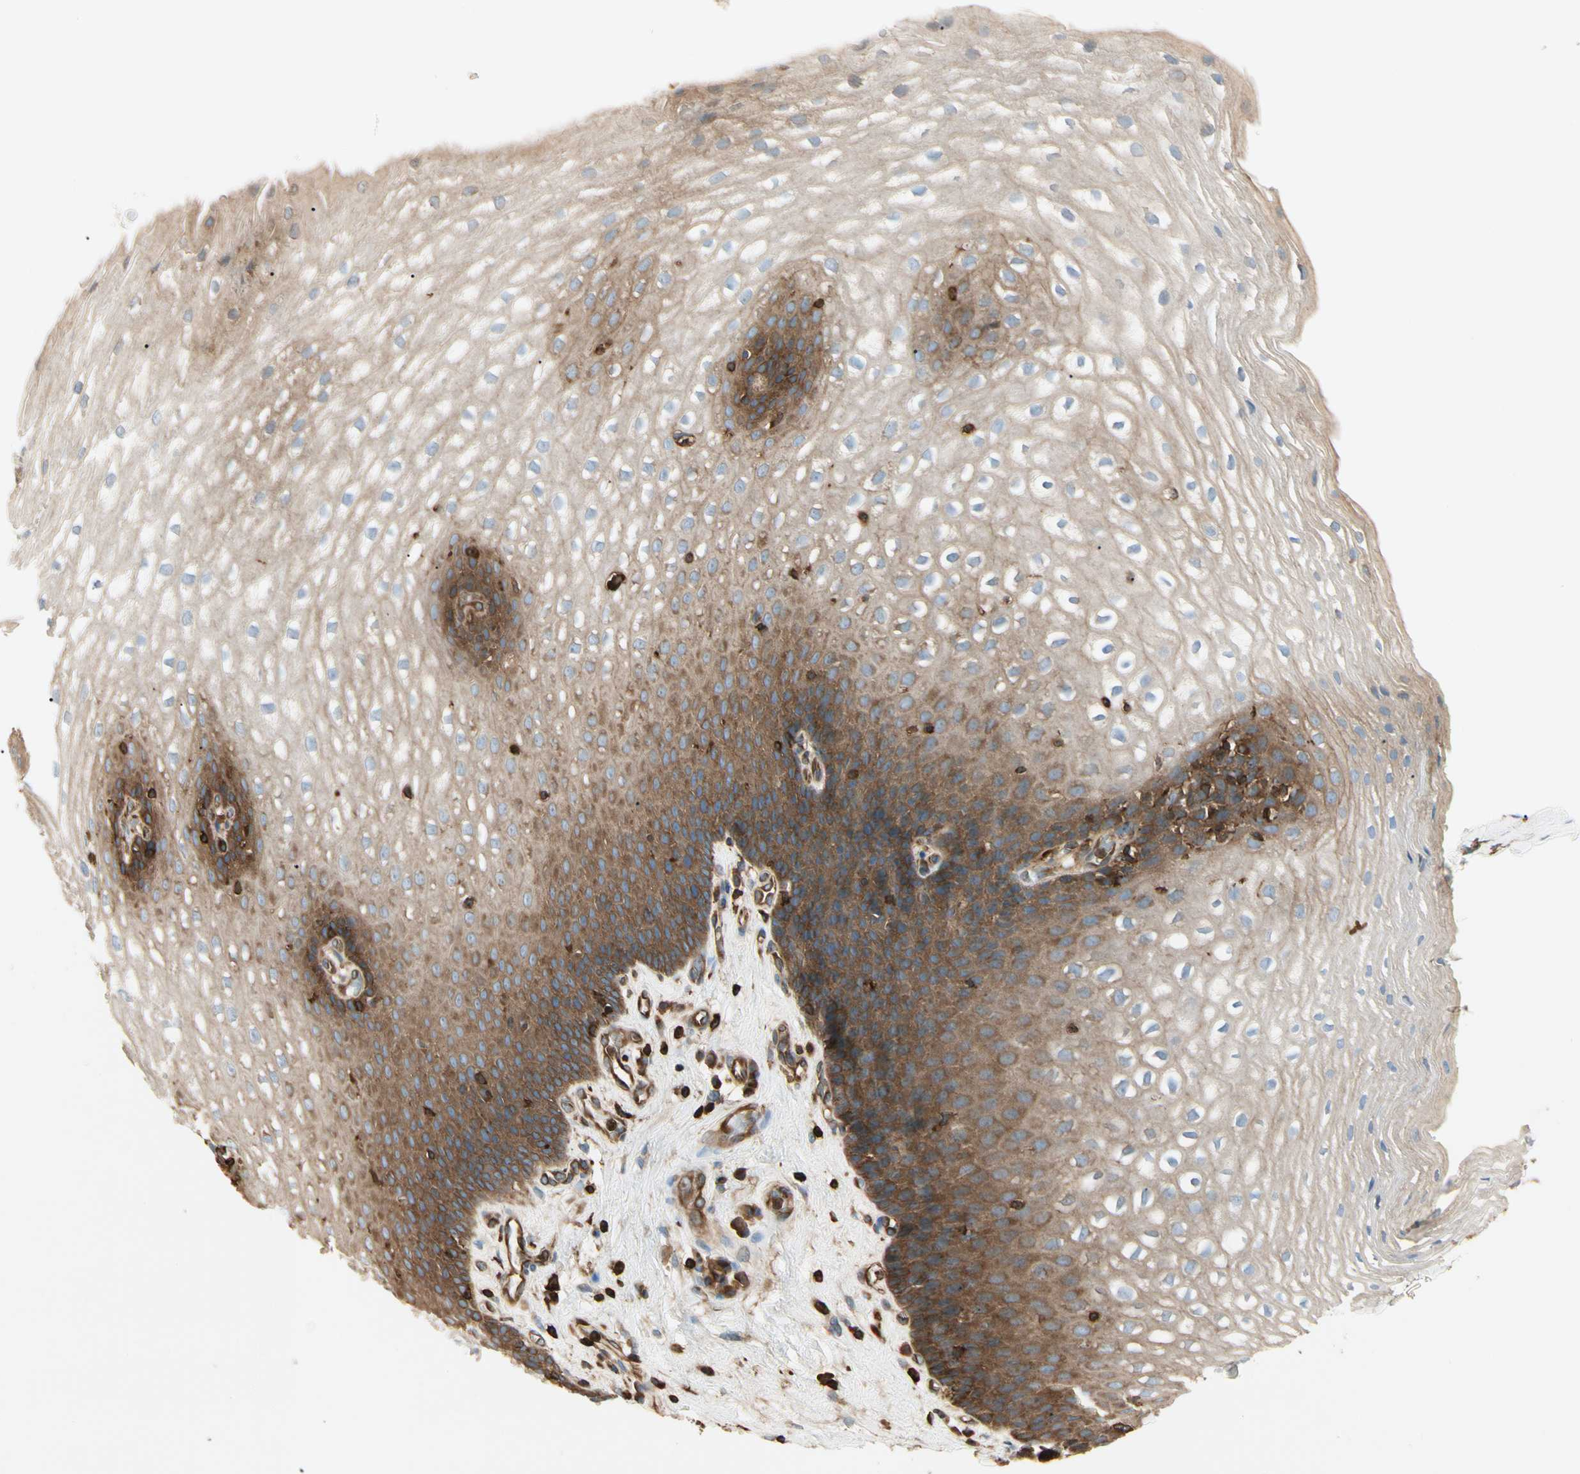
{"staining": {"intensity": "strong", "quantity": ">75%", "location": "cytoplasmic/membranous"}, "tissue": "esophagus", "cell_type": "Squamous epithelial cells", "image_type": "normal", "snomed": [{"axis": "morphology", "description": "Normal tissue, NOS"}, {"axis": "topography", "description": "Esophagus"}], "caption": "Immunohistochemistry (IHC) (DAB (3,3'-diaminobenzidine)) staining of normal human esophagus exhibits strong cytoplasmic/membranous protein staining in about >75% of squamous epithelial cells.", "gene": "ARPC2", "patient": {"sex": "male", "age": 48}}